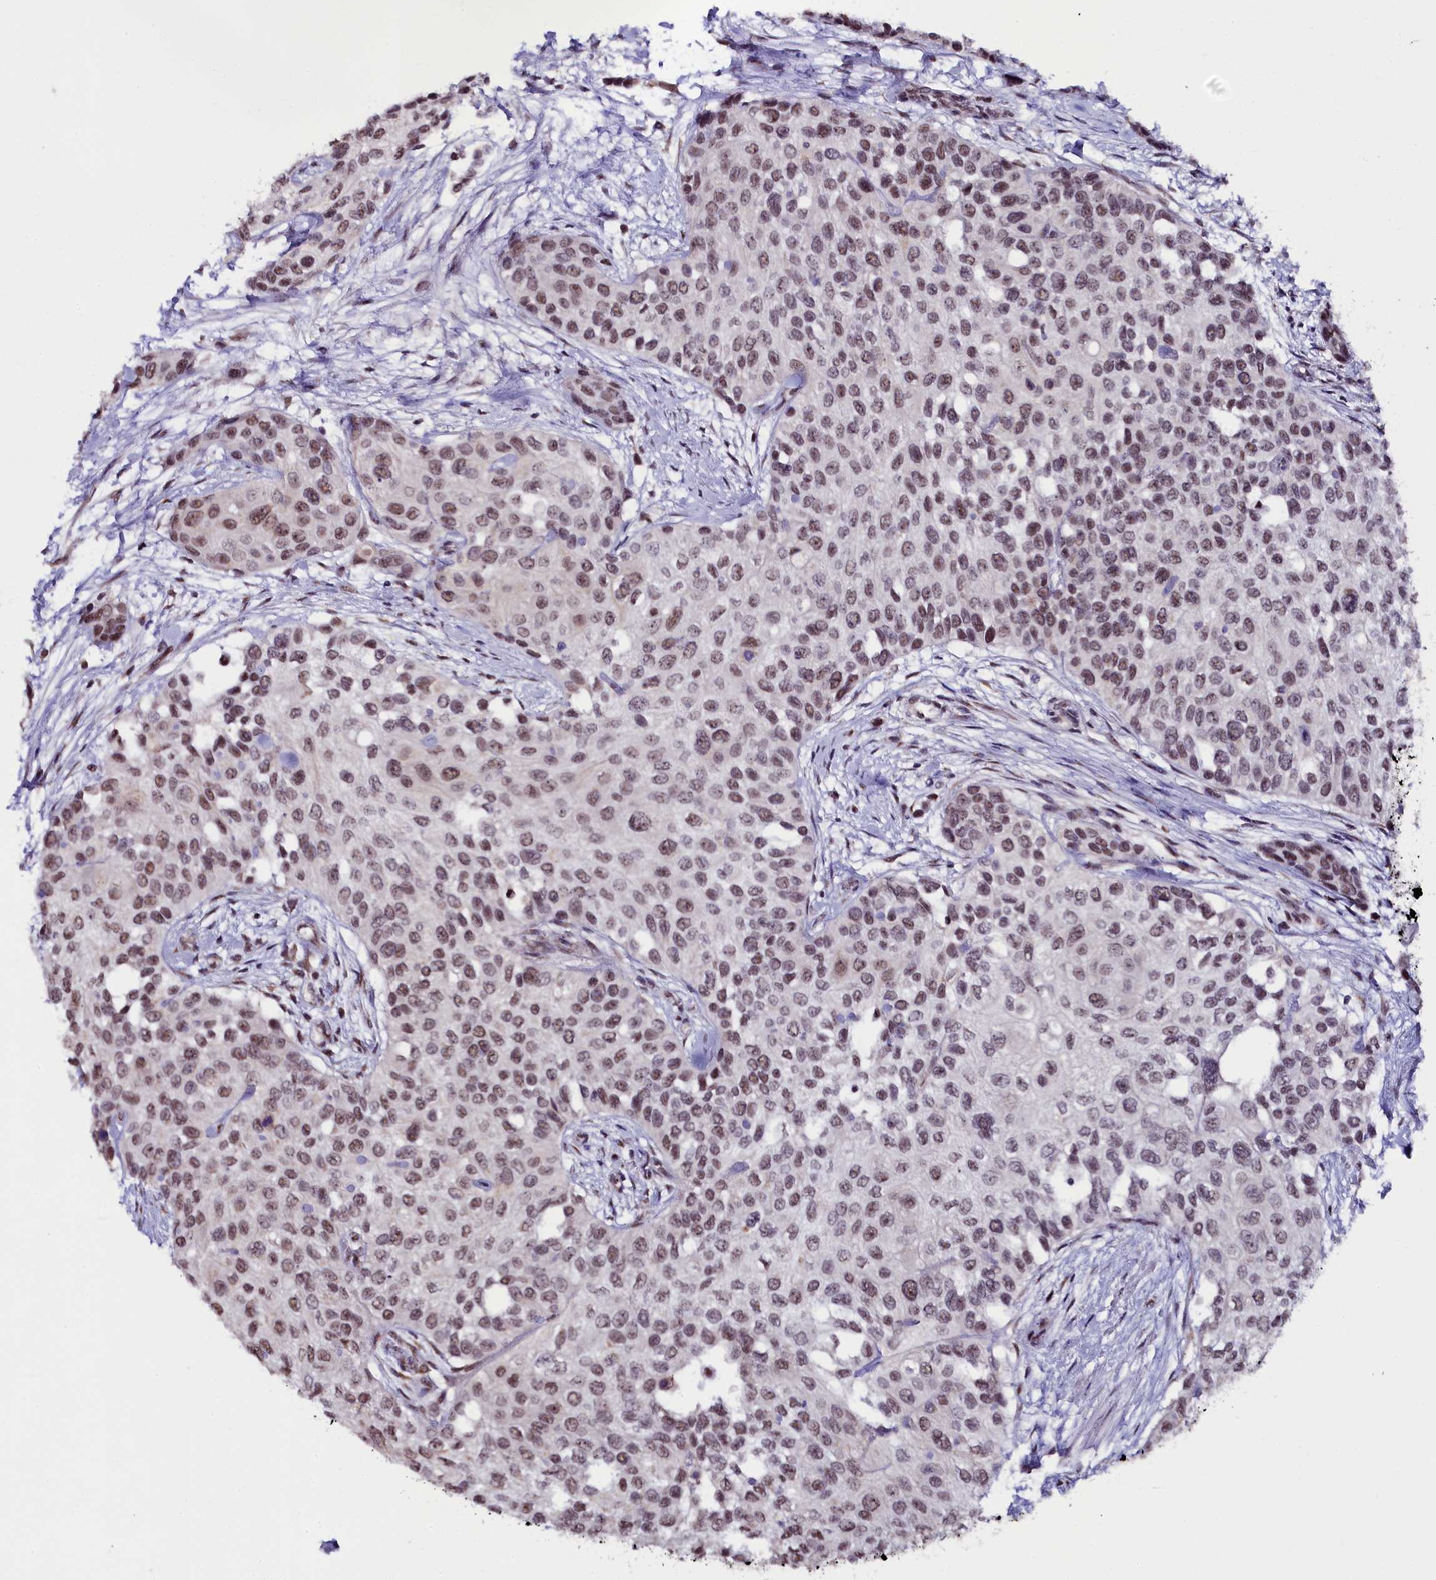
{"staining": {"intensity": "moderate", "quantity": ">75%", "location": "nuclear"}, "tissue": "urothelial cancer", "cell_type": "Tumor cells", "image_type": "cancer", "snomed": [{"axis": "morphology", "description": "Normal tissue, NOS"}, {"axis": "morphology", "description": "Urothelial carcinoma, High grade"}, {"axis": "topography", "description": "Vascular tissue"}, {"axis": "topography", "description": "Urinary bladder"}], "caption": "Immunohistochemical staining of urothelial cancer demonstrates medium levels of moderate nuclear protein positivity in approximately >75% of tumor cells.", "gene": "NCBP1", "patient": {"sex": "female", "age": 56}}